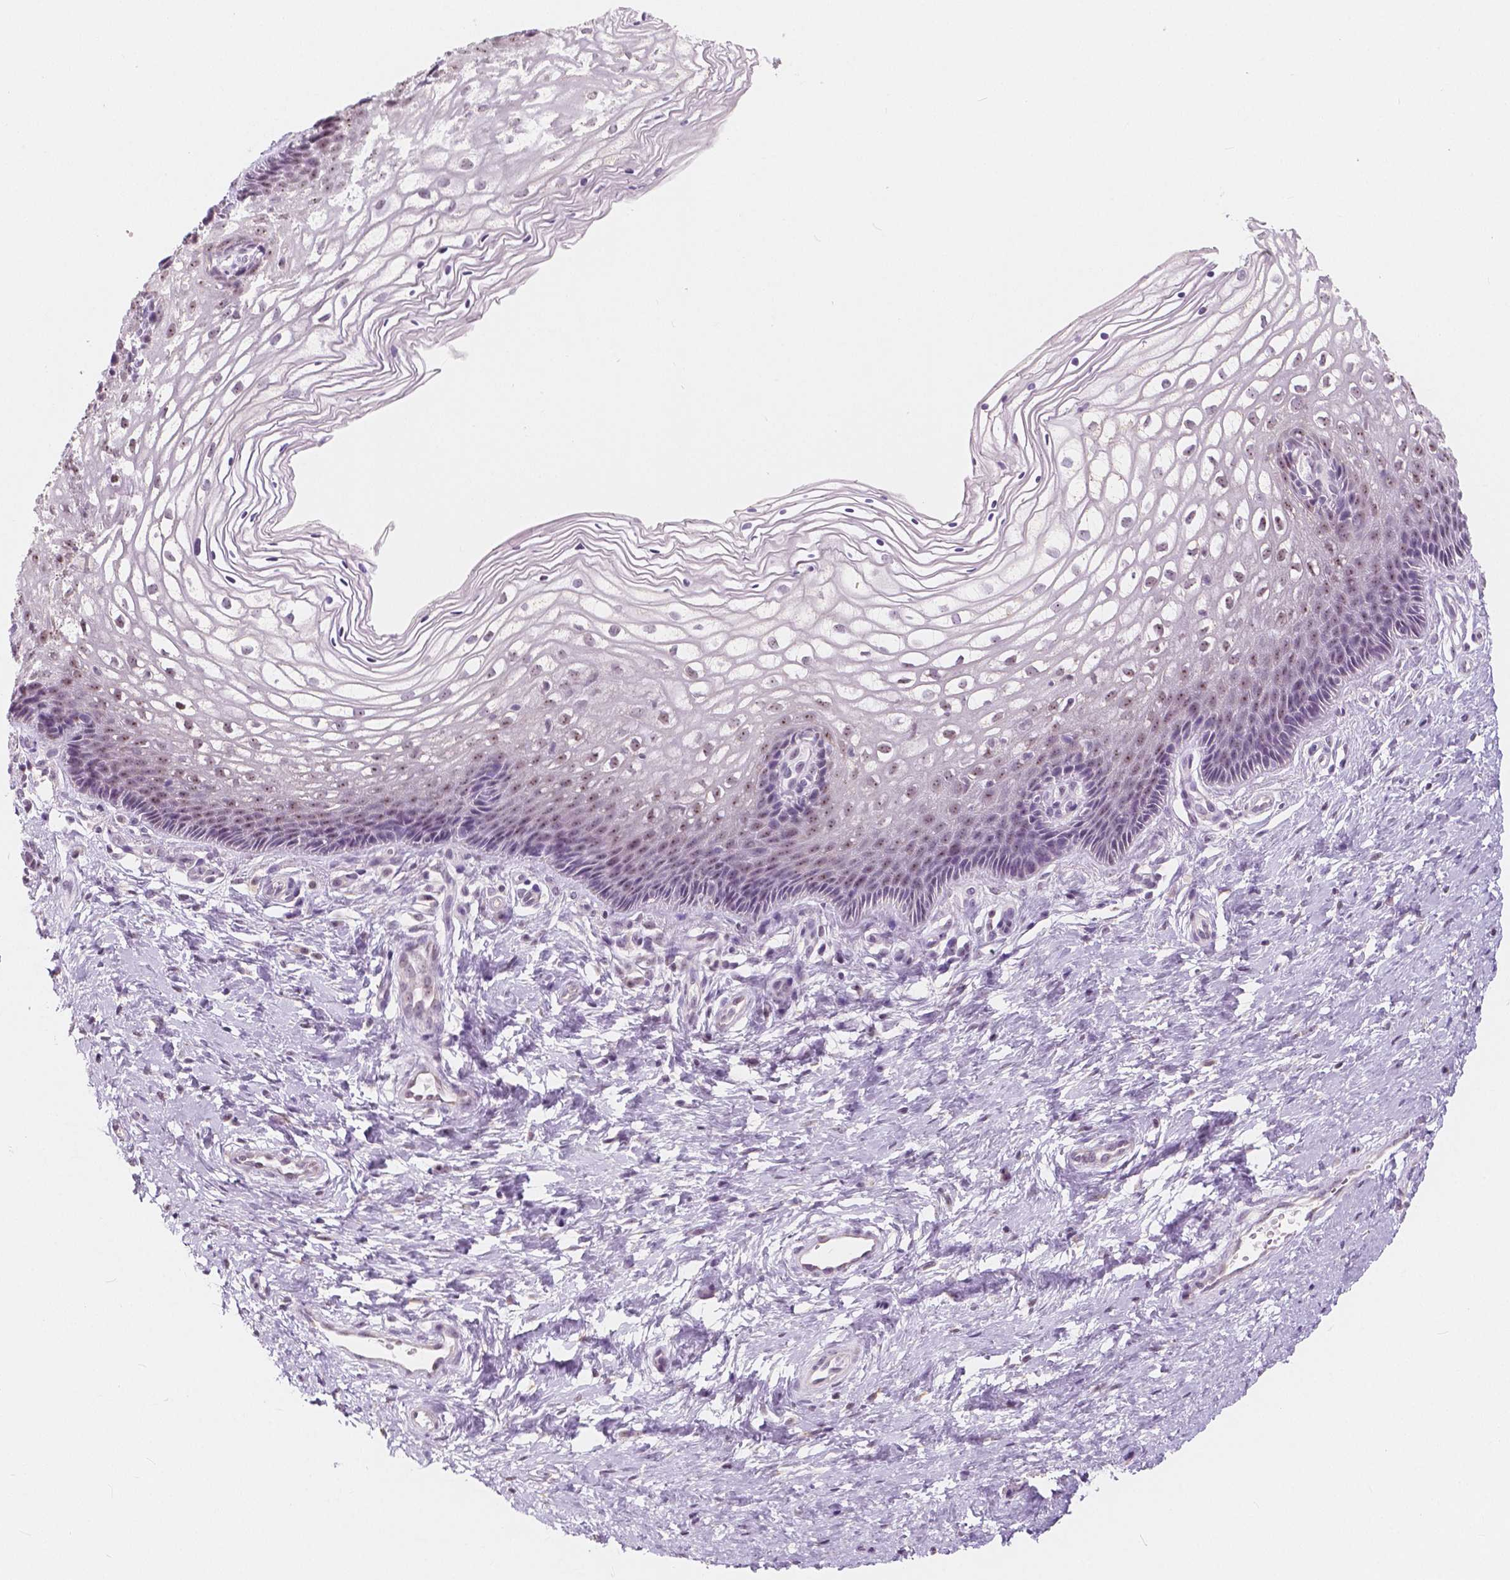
{"staining": {"intensity": "weak", "quantity": ">75%", "location": "nuclear"}, "tissue": "cervix", "cell_type": "Glandular cells", "image_type": "normal", "snomed": [{"axis": "morphology", "description": "Normal tissue, NOS"}, {"axis": "topography", "description": "Cervix"}], "caption": "Immunohistochemical staining of unremarkable human cervix demonstrates >75% levels of weak nuclear protein expression in approximately >75% of glandular cells. Ihc stains the protein in brown and the nuclei are stained blue.", "gene": "NOLC1", "patient": {"sex": "female", "age": 34}}